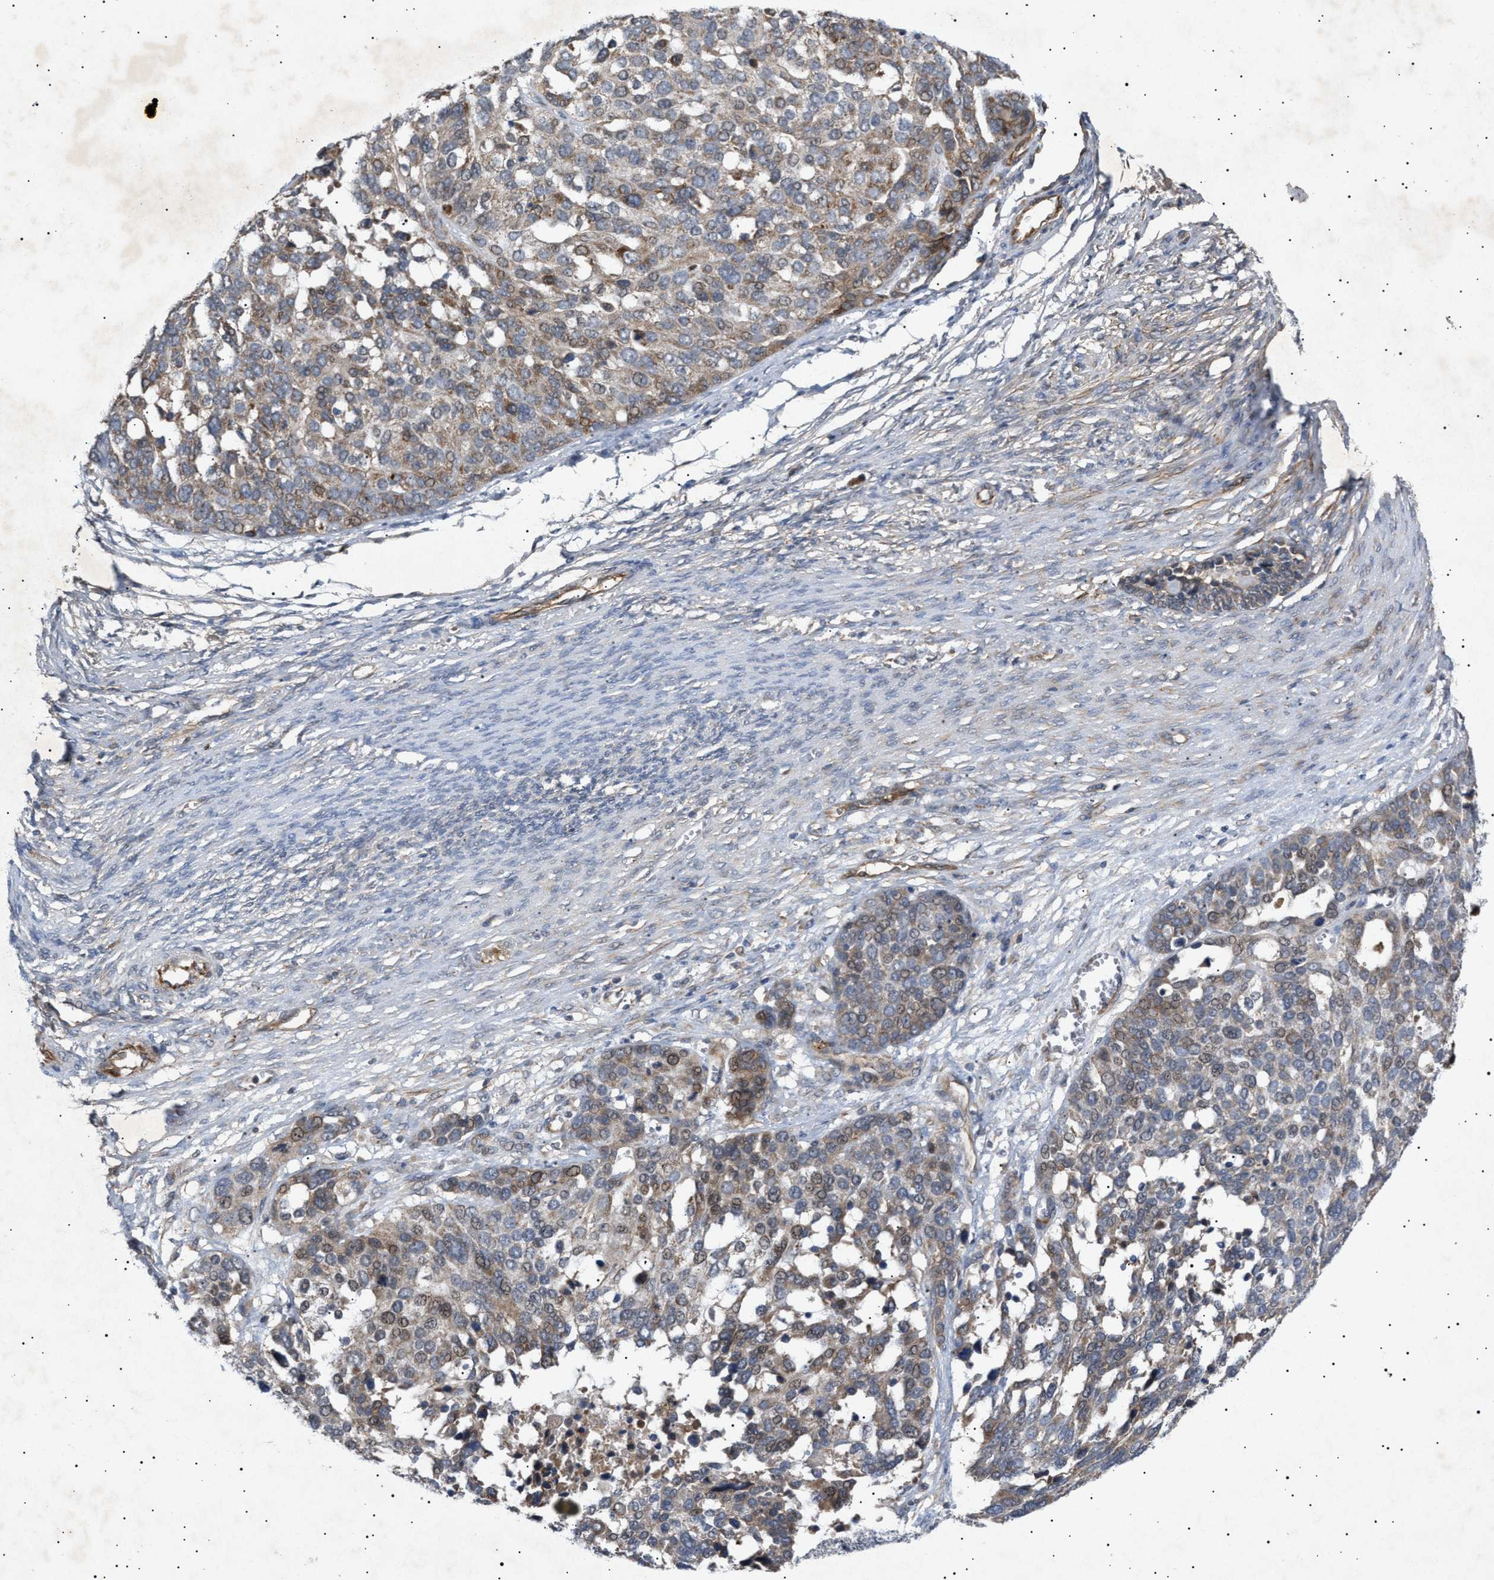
{"staining": {"intensity": "weak", "quantity": "25%-75%", "location": "cytoplasmic/membranous"}, "tissue": "ovarian cancer", "cell_type": "Tumor cells", "image_type": "cancer", "snomed": [{"axis": "morphology", "description": "Cystadenocarcinoma, serous, NOS"}, {"axis": "topography", "description": "Ovary"}], "caption": "An image showing weak cytoplasmic/membranous expression in about 25%-75% of tumor cells in ovarian cancer, as visualized by brown immunohistochemical staining.", "gene": "SIRT5", "patient": {"sex": "female", "age": 44}}